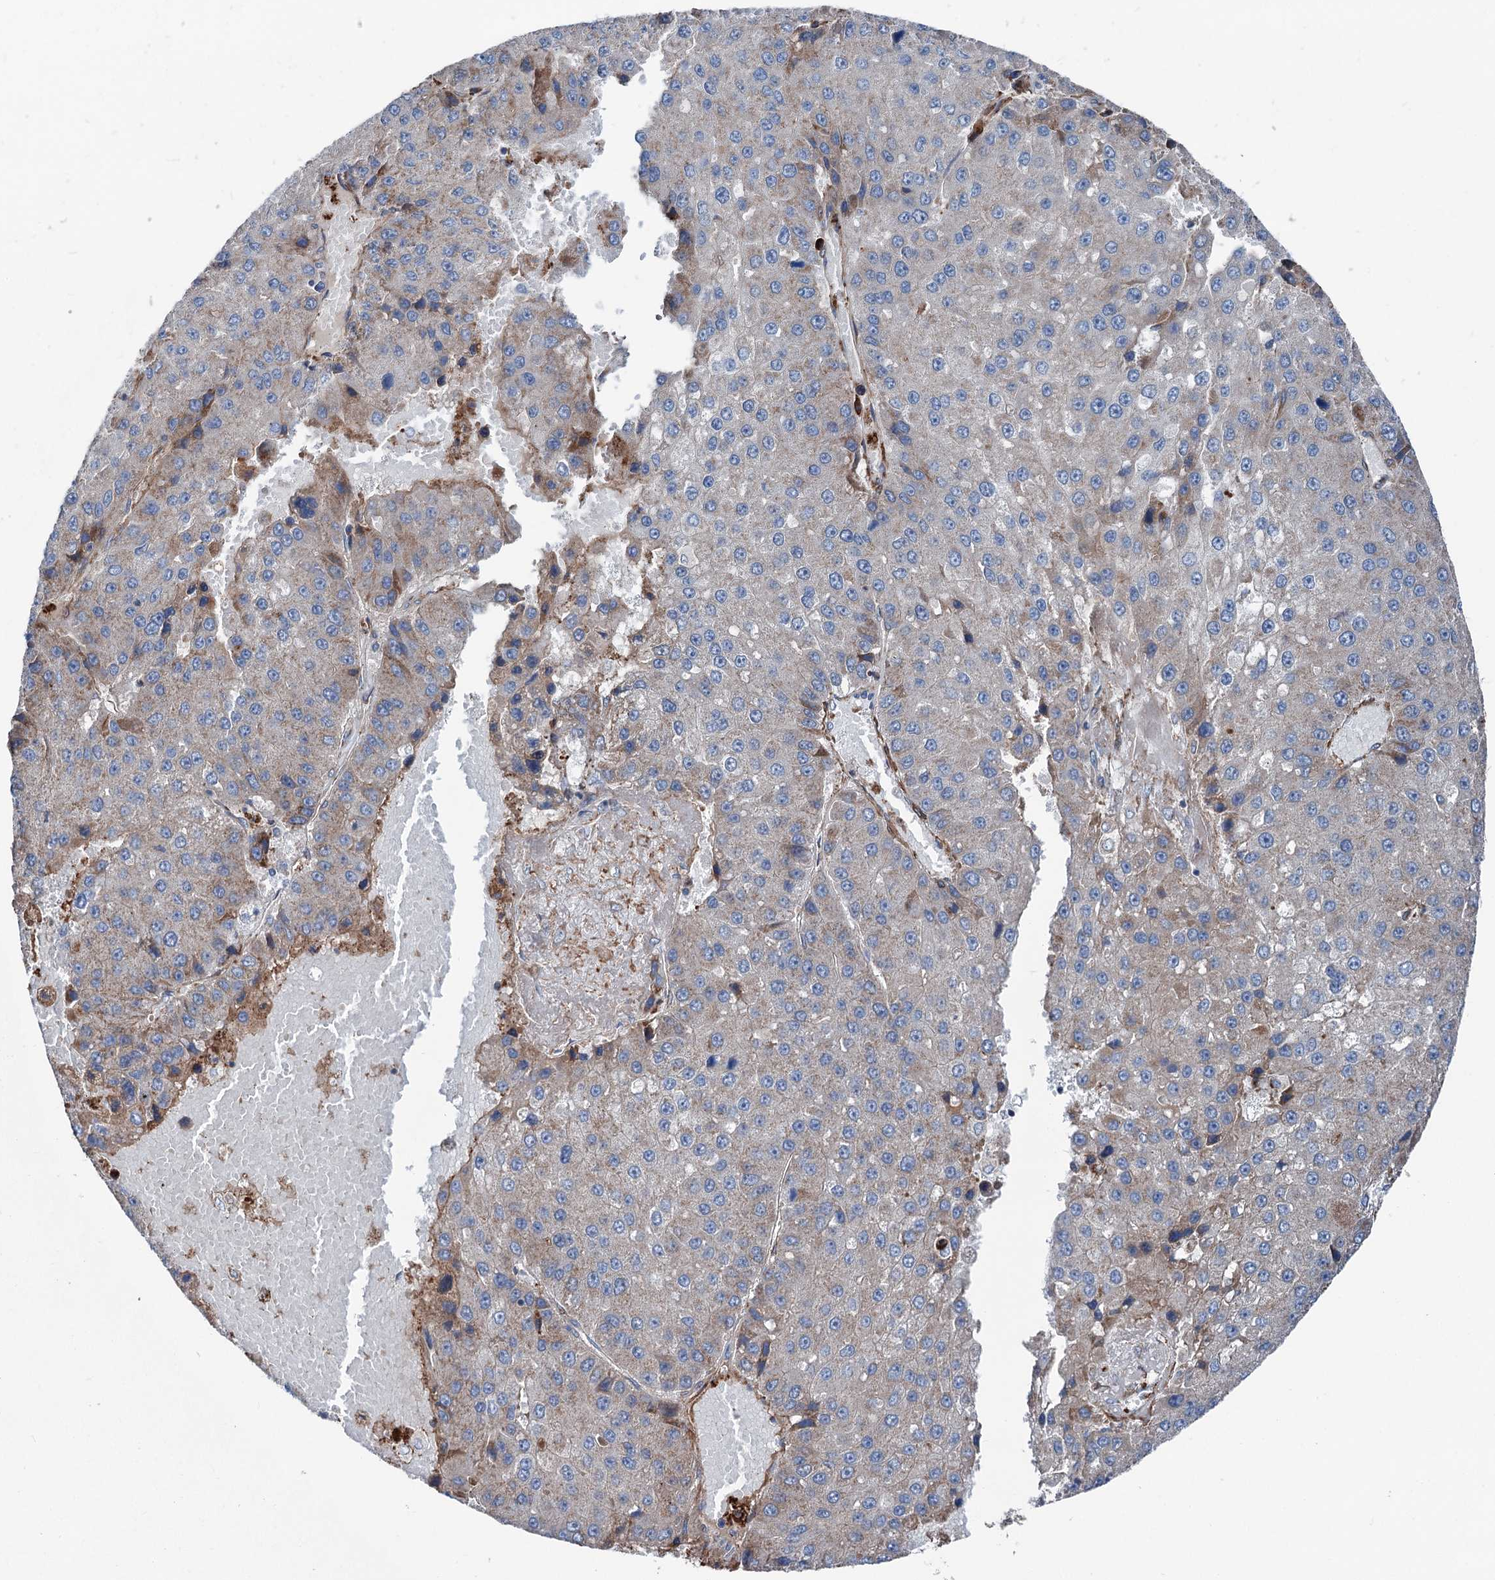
{"staining": {"intensity": "moderate", "quantity": "<25%", "location": "cytoplasmic/membranous"}, "tissue": "liver cancer", "cell_type": "Tumor cells", "image_type": "cancer", "snomed": [{"axis": "morphology", "description": "Carcinoma, Hepatocellular, NOS"}, {"axis": "topography", "description": "Liver"}], "caption": "Liver cancer stained with a brown dye reveals moderate cytoplasmic/membranous positive positivity in about <25% of tumor cells.", "gene": "DDIAS", "patient": {"sex": "female", "age": 73}}